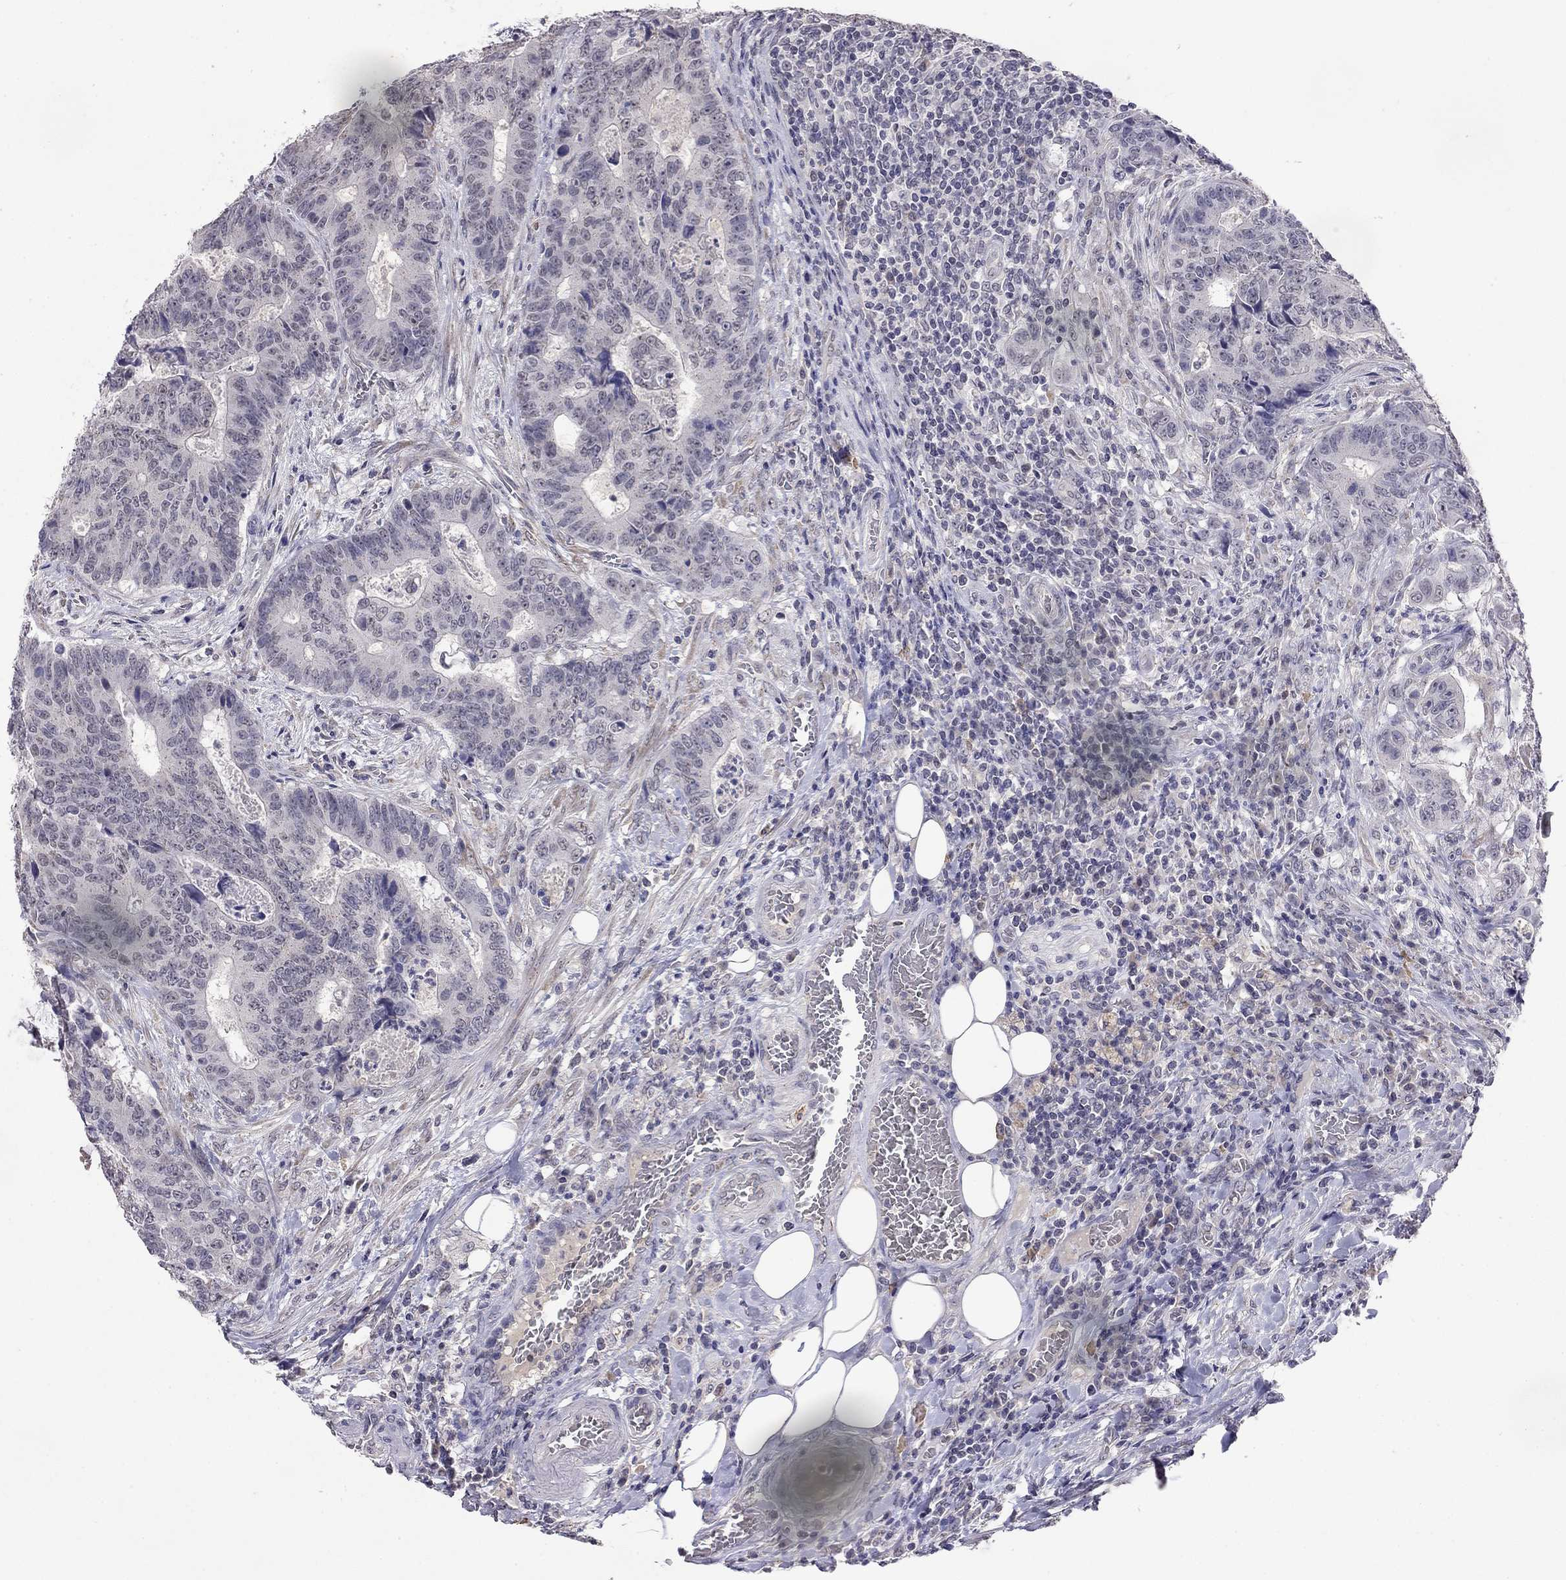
{"staining": {"intensity": "negative", "quantity": "none", "location": "none"}, "tissue": "colorectal cancer", "cell_type": "Tumor cells", "image_type": "cancer", "snomed": [{"axis": "morphology", "description": "Adenocarcinoma, NOS"}, {"axis": "topography", "description": "Colon"}], "caption": "Micrograph shows no significant protein staining in tumor cells of colorectal adenocarcinoma.", "gene": "WNK3", "patient": {"sex": "female", "age": 48}}